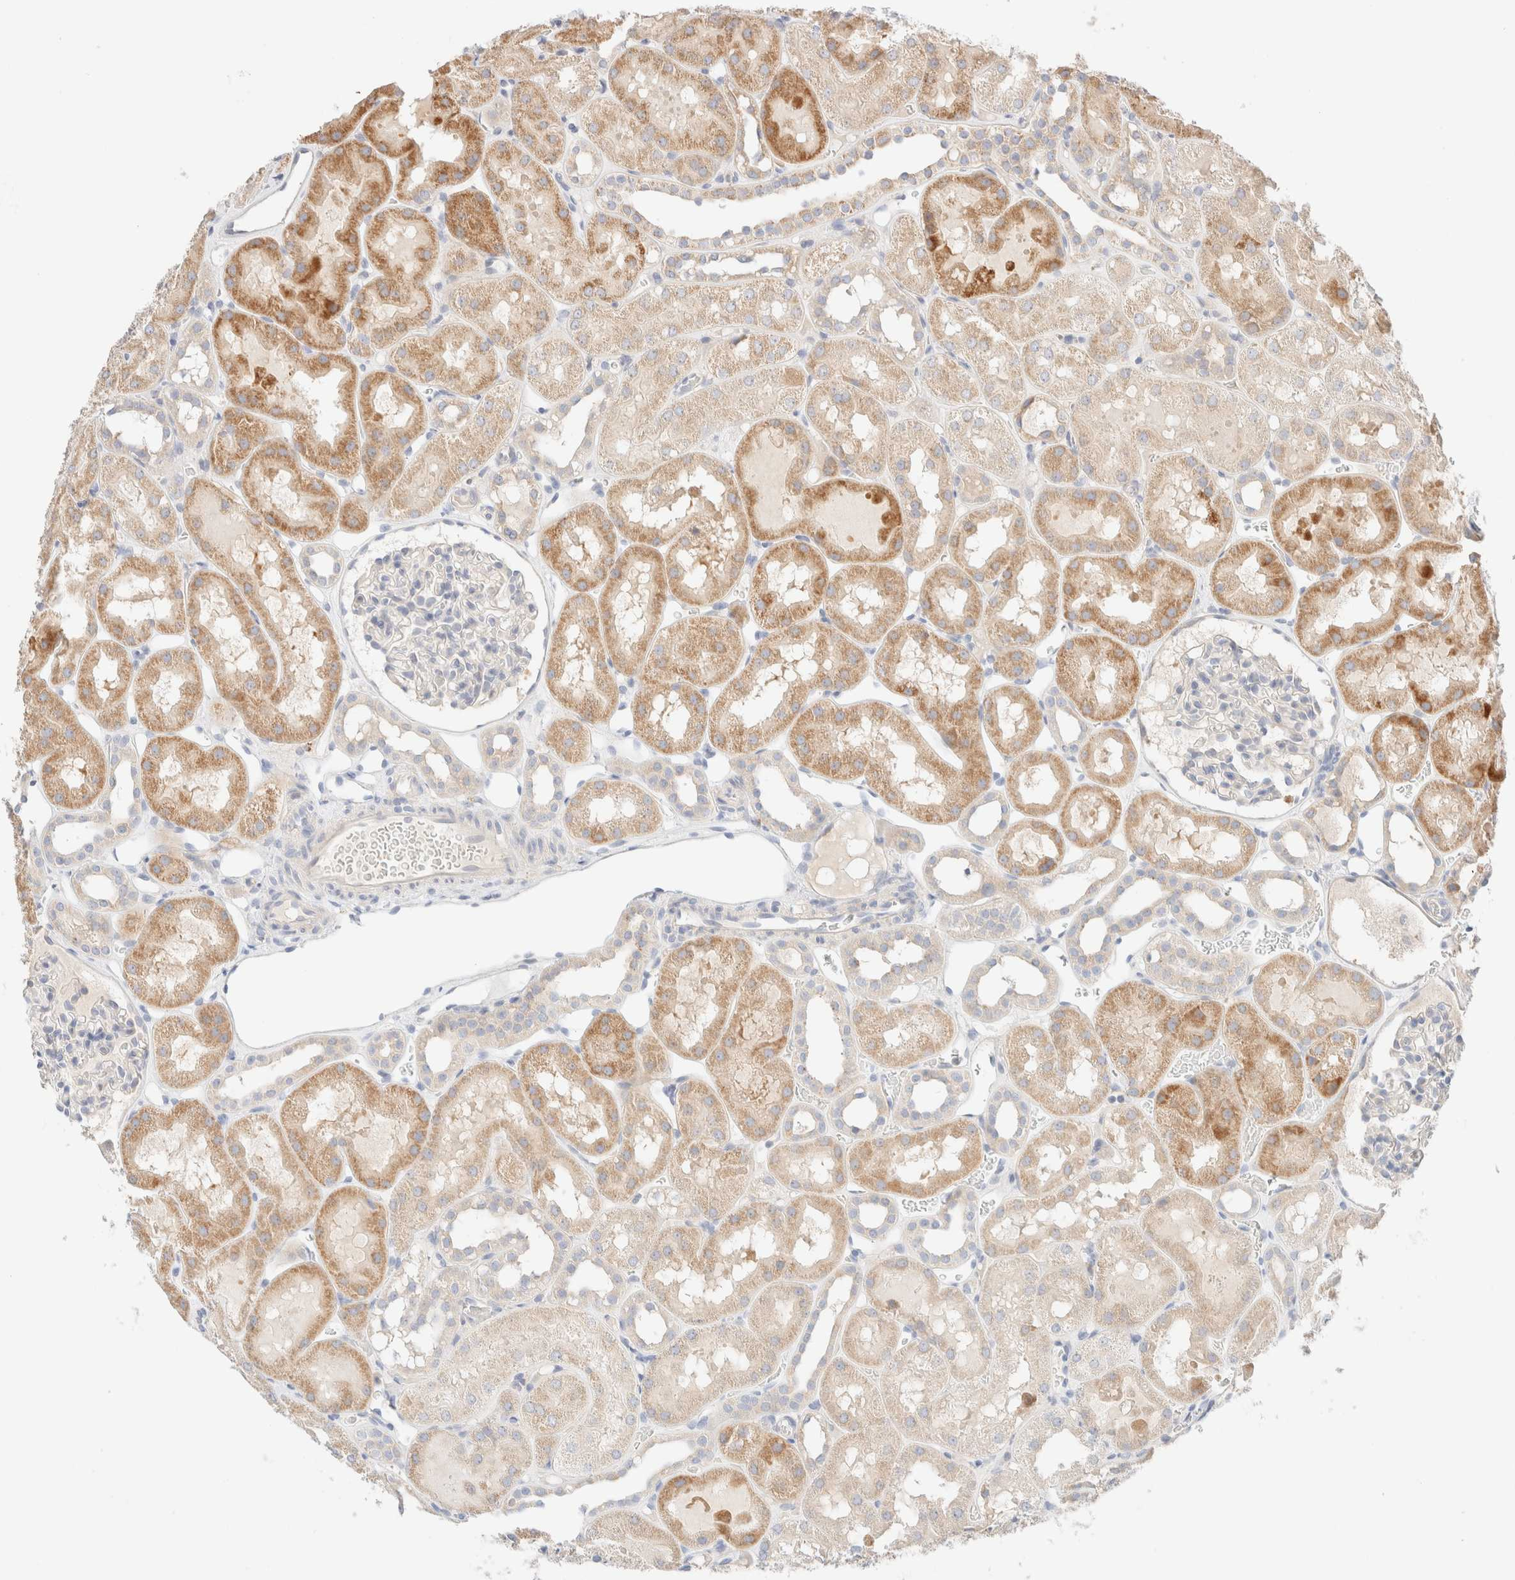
{"staining": {"intensity": "weak", "quantity": "<25%", "location": "cytoplasmic/membranous"}, "tissue": "kidney", "cell_type": "Cells in glomeruli", "image_type": "normal", "snomed": [{"axis": "morphology", "description": "Normal tissue, NOS"}, {"axis": "topography", "description": "Kidney"}, {"axis": "topography", "description": "Urinary bladder"}], "caption": "DAB immunohistochemical staining of normal human kidney exhibits no significant expression in cells in glomeruli.", "gene": "SARM1", "patient": {"sex": "male", "age": 16}}